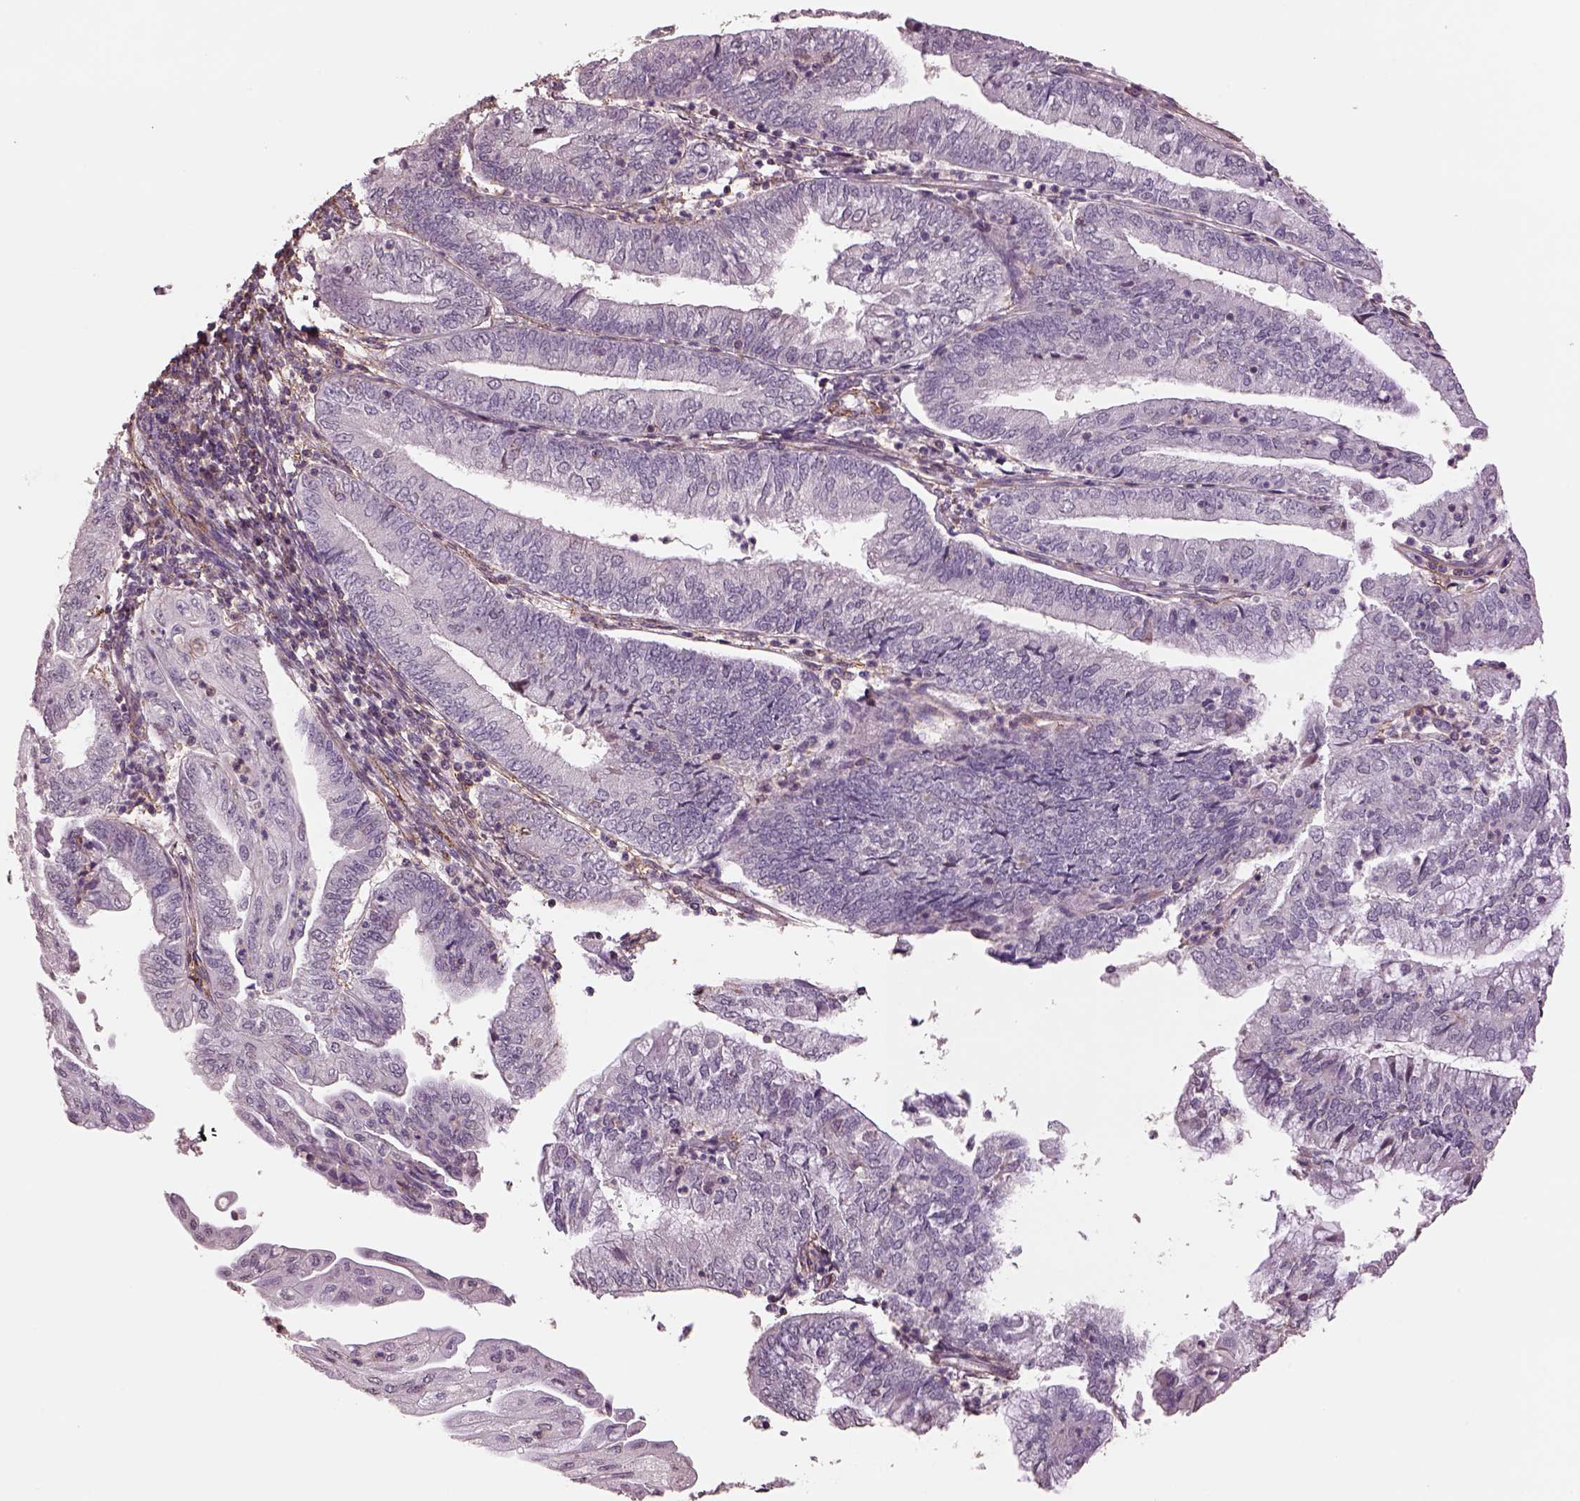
{"staining": {"intensity": "negative", "quantity": "none", "location": "none"}, "tissue": "endometrial cancer", "cell_type": "Tumor cells", "image_type": "cancer", "snomed": [{"axis": "morphology", "description": "Adenocarcinoma, NOS"}, {"axis": "topography", "description": "Endometrium"}], "caption": "Immunohistochemical staining of human adenocarcinoma (endometrial) reveals no significant positivity in tumor cells.", "gene": "LIN7A", "patient": {"sex": "female", "age": 55}}